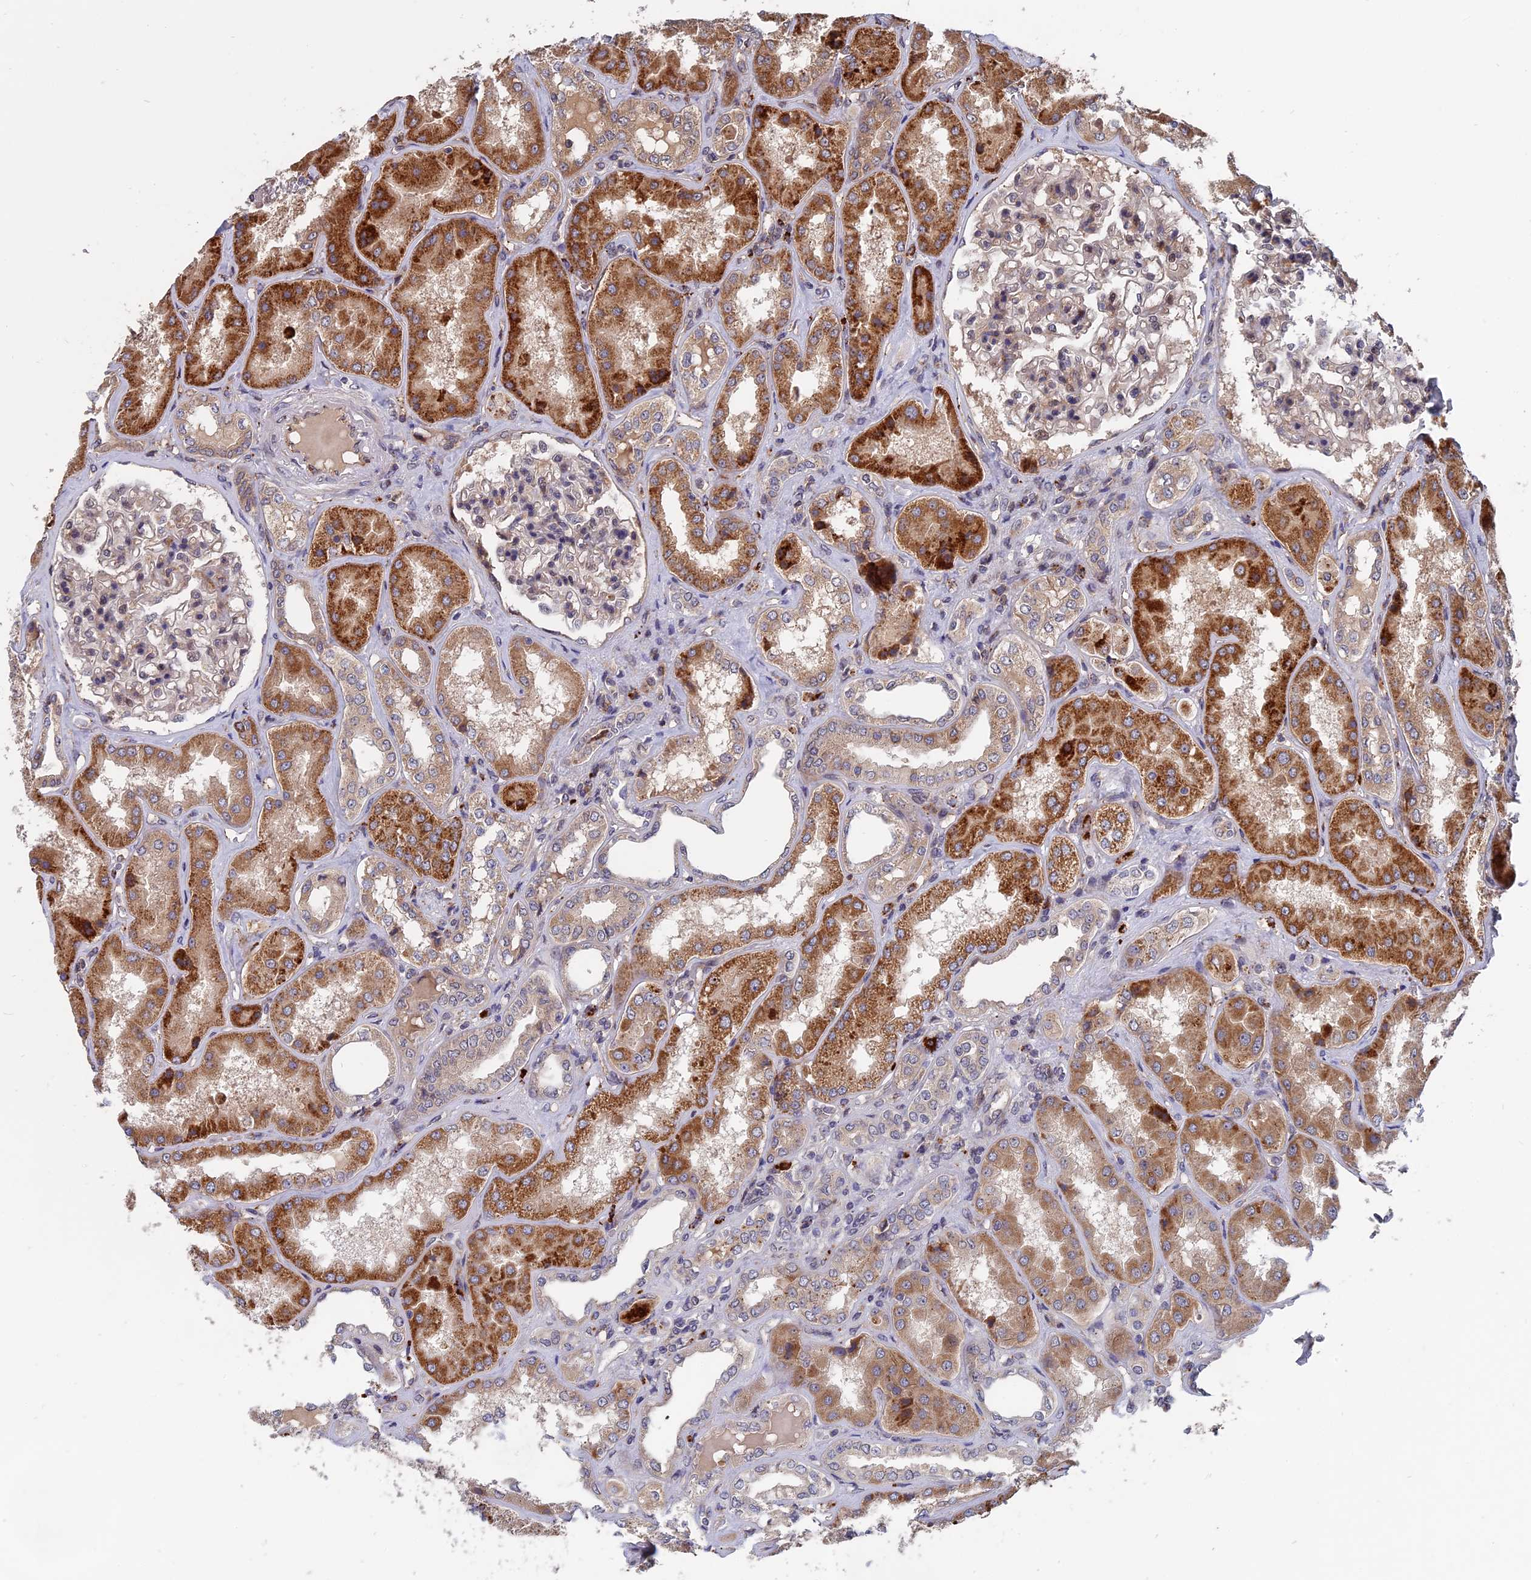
{"staining": {"intensity": "weak", "quantity": "<25%", "location": "cytoplasmic/membranous"}, "tissue": "kidney", "cell_type": "Cells in glomeruli", "image_type": "normal", "snomed": [{"axis": "morphology", "description": "Normal tissue, NOS"}, {"axis": "topography", "description": "Kidney"}], "caption": "DAB immunohistochemical staining of benign kidney reveals no significant expression in cells in glomeruli.", "gene": "TRAPPC2L", "patient": {"sex": "female", "age": 56}}